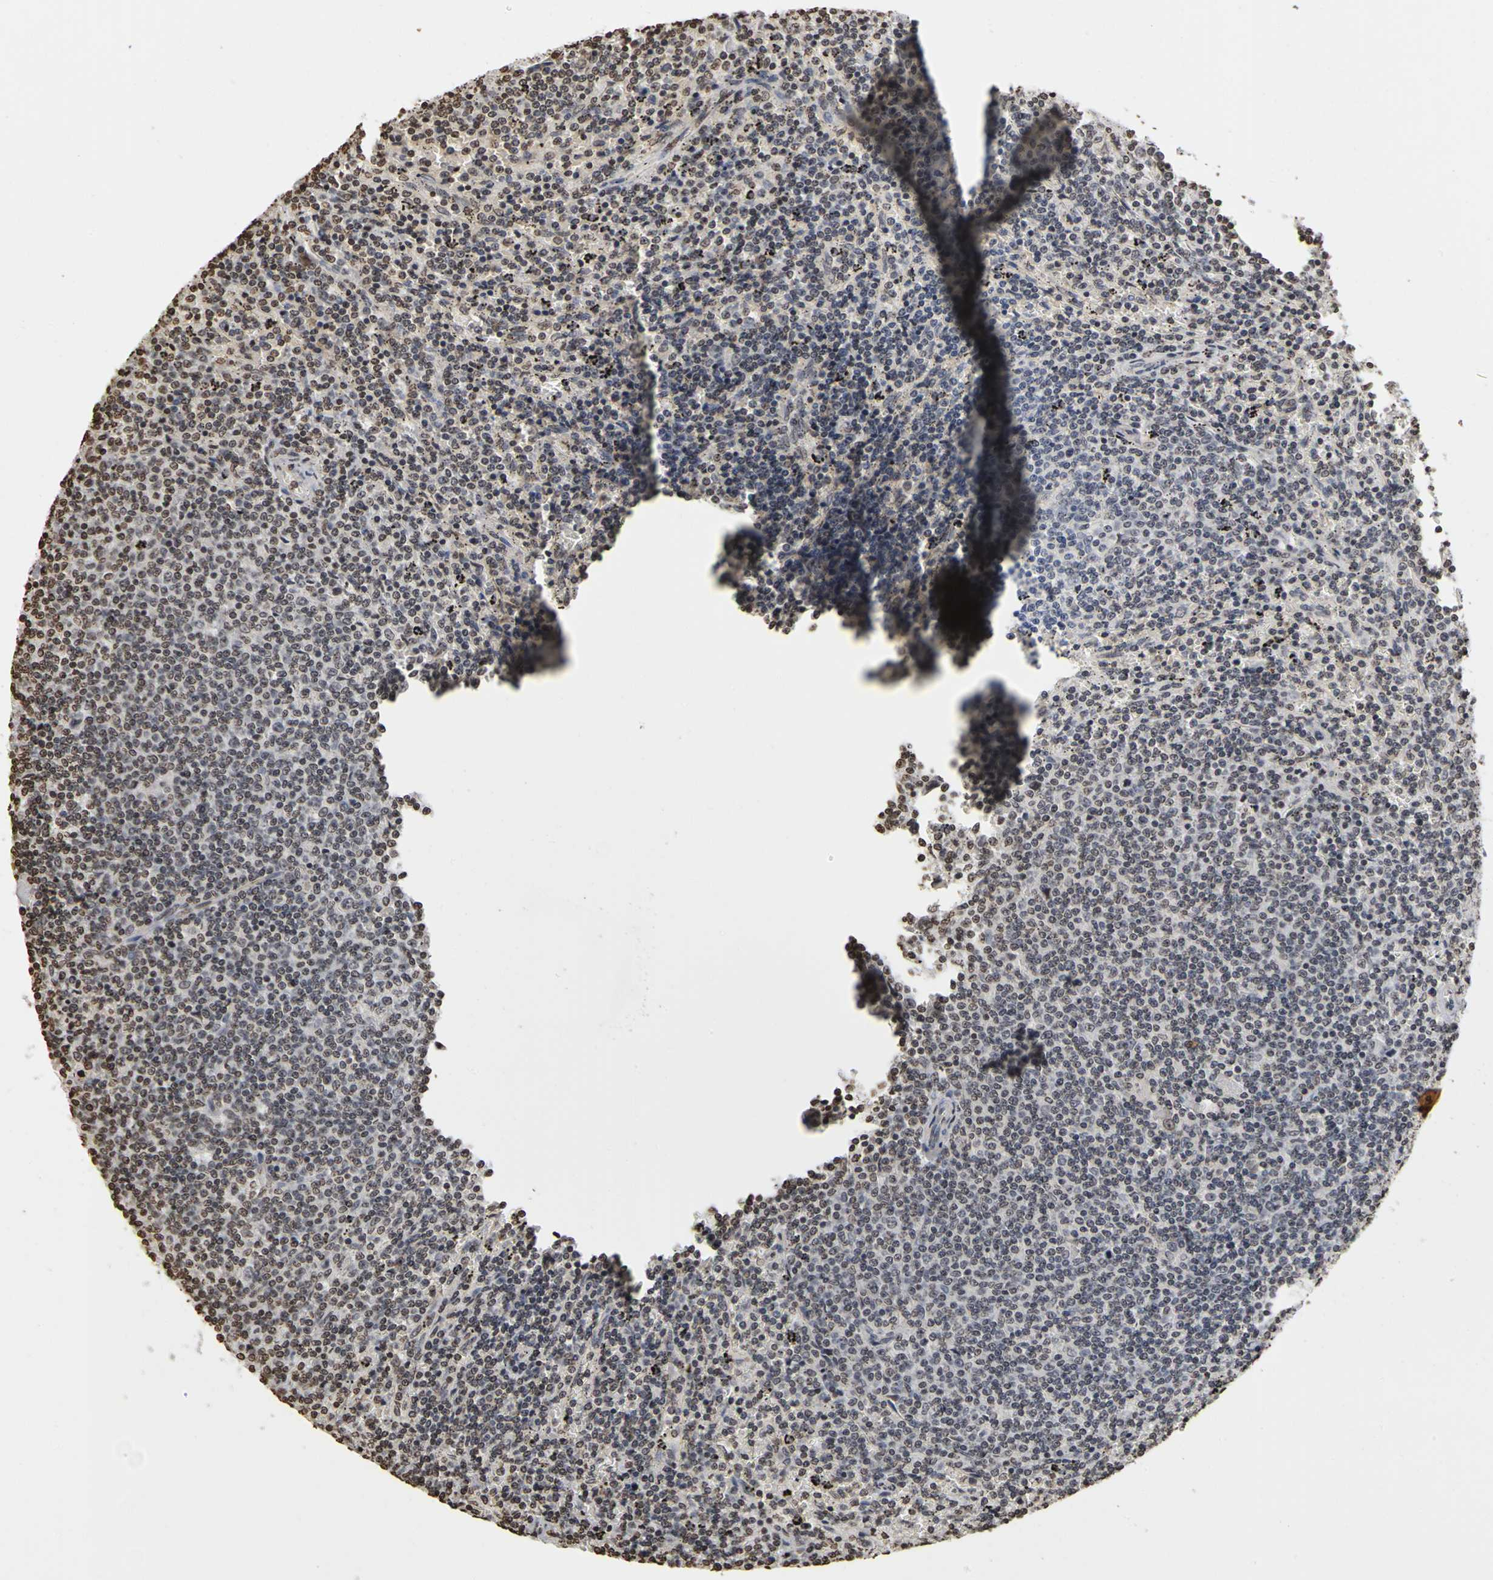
{"staining": {"intensity": "weak", "quantity": "<25%", "location": "nuclear"}, "tissue": "lymphoma", "cell_type": "Tumor cells", "image_type": "cancer", "snomed": [{"axis": "morphology", "description": "Malignant lymphoma, non-Hodgkin's type, Low grade"}, {"axis": "topography", "description": "Spleen"}], "caption": "Lymphoma was stained to show a protein in brown. There is no significant positivity in tumor cells.", "gene": "ERCC2", "patient": {"sex": "female", "age": 50}}